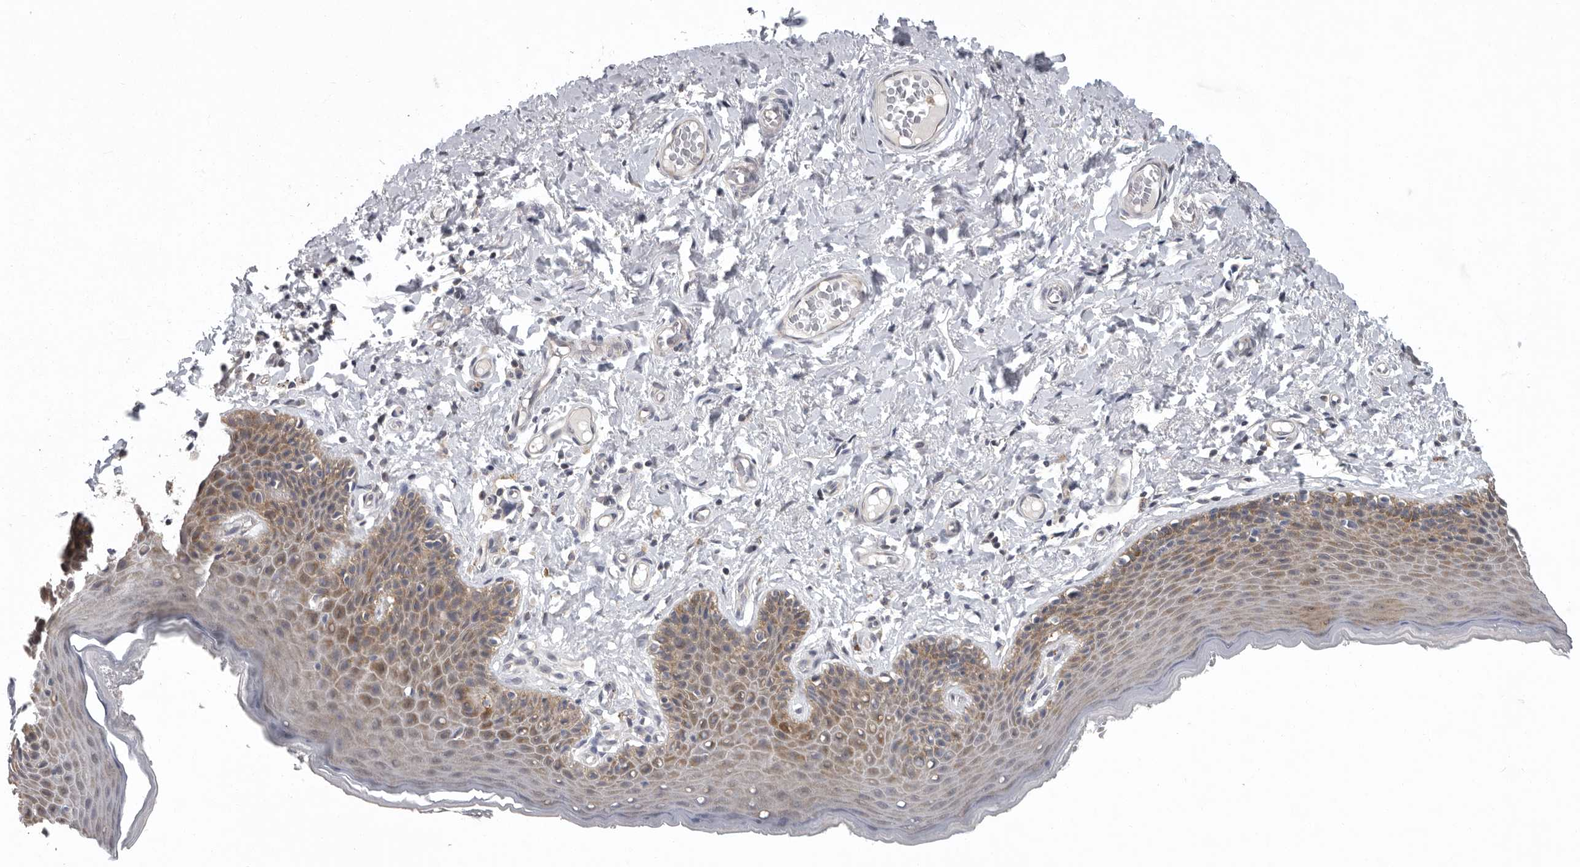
{"staining": {"intensity": "moderate", "quantity": "25%-75%", "location": "cytoplasmic/membranous"}, "tissue": "skin", "cell_type": "Epidermal cells", "image_type": "normal", "snomed": [{"axis": "morphology", "description": "Normal tissue, NOS"}, {"axis": "topography", "description": "Vulva"}], "caption": "This micrograph exhibits unremarkable skin stained with immunohistochemistry (IHC) to label a protein in brown. The cytoplasmic/membranous of epidermal cells show moderate positivity for the protein. Nuclei are counter-stained blue.", "gene": "RALGPS2", "patient": {"sex": "female", "age": 66}}